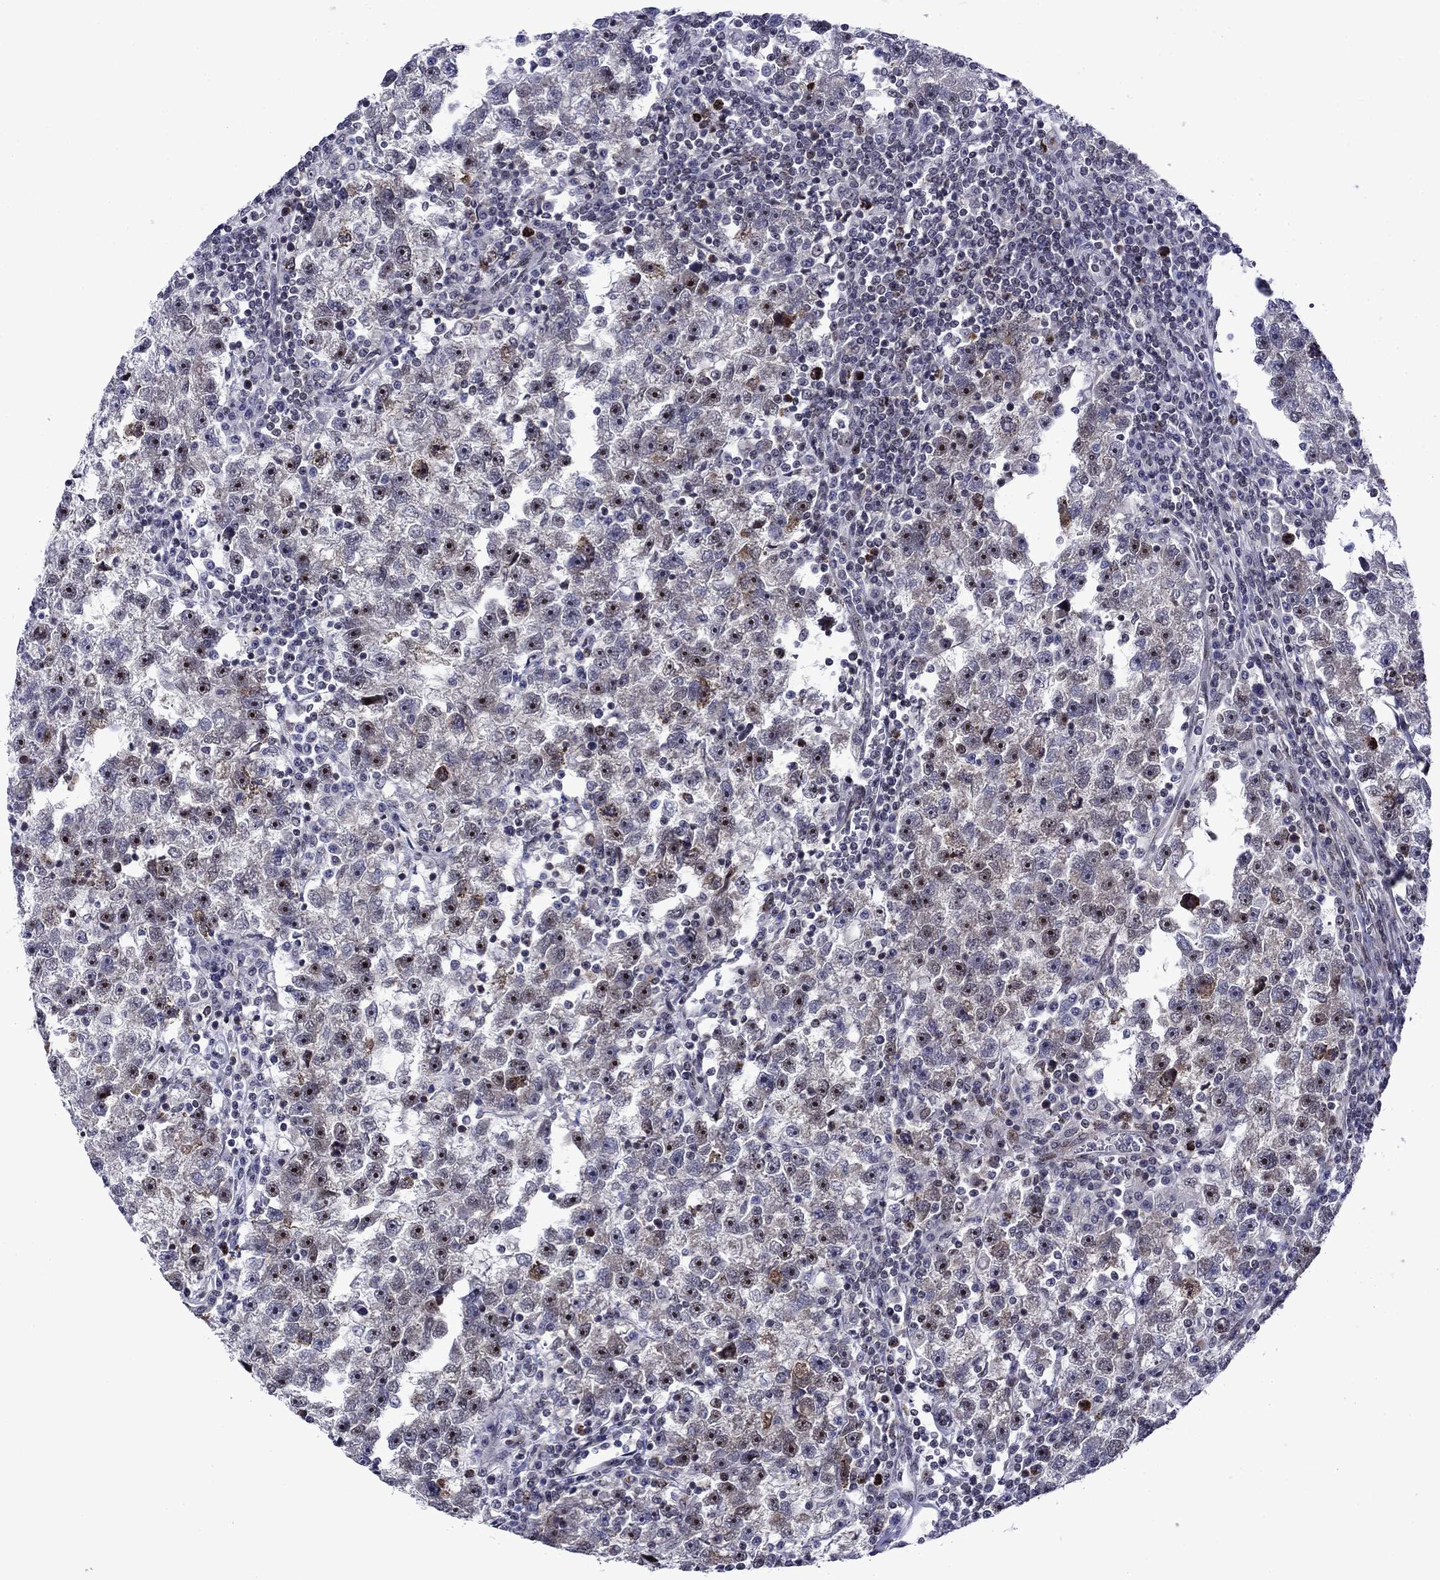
{"staining": {"intensity": "moderate", "quantity": "<25%", "location": "cytoplasmic/membranous"}, "tissue": "testis cancer", "cell_type": "Tumor cells", "image_type": "cancer", "snomed": [{"axis": "morphology", "description": "Seminoma, NOS"}, {"axis": "topography", "description": "Testis"}], "caption": "IHC (DAB (3,3'-diaminobenzidine)) staining of seminoma (testis) exhibits moderate cytoplasmic/membranous protein expression in about <25% of tumor cells. (DAB (3,3'-diaminobenzidine) = brown stain, brightfield microscopy at high magnification).", "gene": "SURF2", "patient": {"sex": "male", "age": 47}}